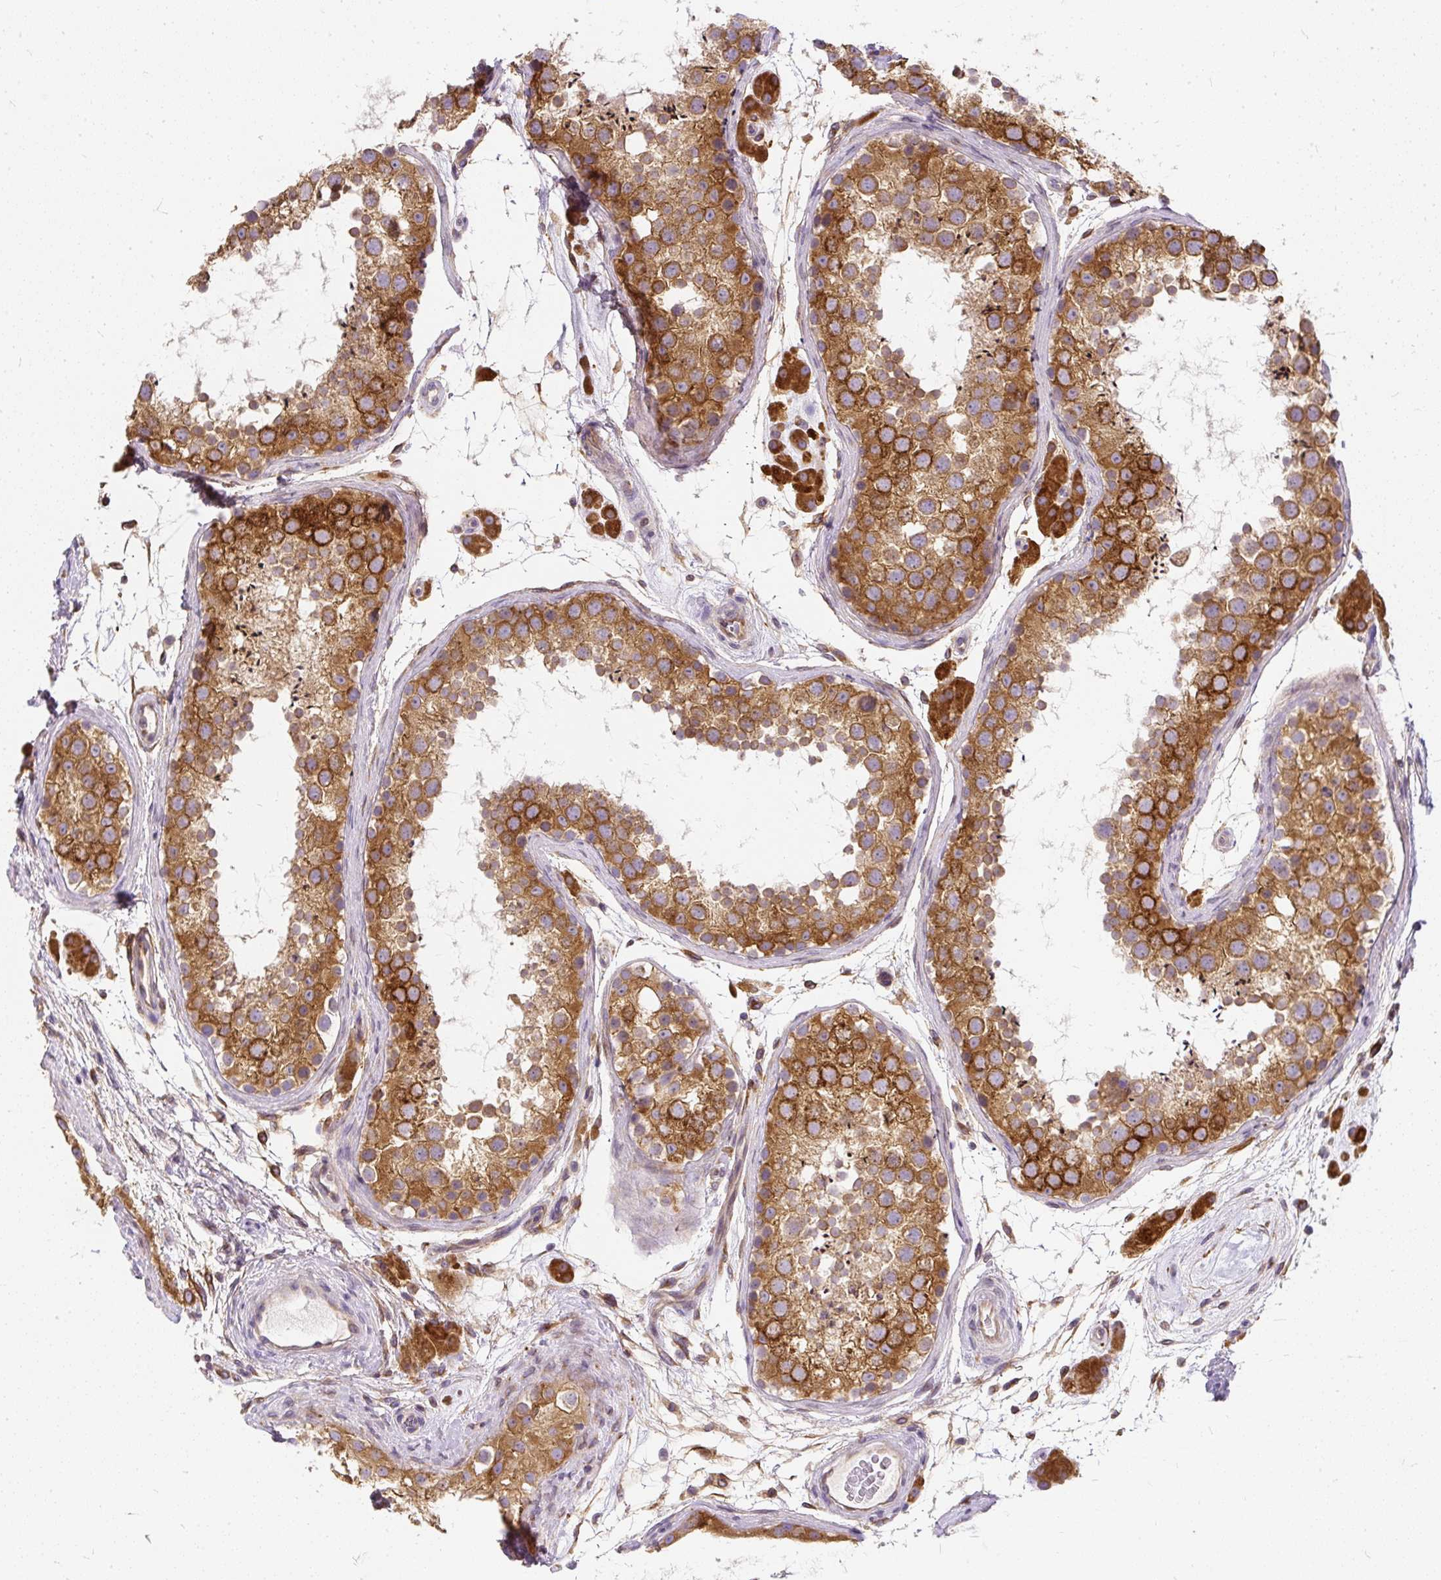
{"staining": {"intensity": "strong", "quantity": ">75%", "location": "cytoplasmic/membranous"}, "tissue": "testis", "cell_type": "Cells in seminiferous ducts", "image_type": "normal", "snomed": [{"axis": "morphology", "description": "Normal tissue, NOS"}, {"axis": "topography", "description": "Testis"}], "caption": "Cells in seminiferous ducts exhibit high levels of strong cytoplasmic/membranous expression in about >75% of cells in normal testis. Using DAB (3,3'-diaminobenzidine) (brown) and hematoxylin (blue) stains, captured at high magnification using brightfield microscopy.", "gene": "CYP20A1", "patient": {"sex": "male", "age": 41}}